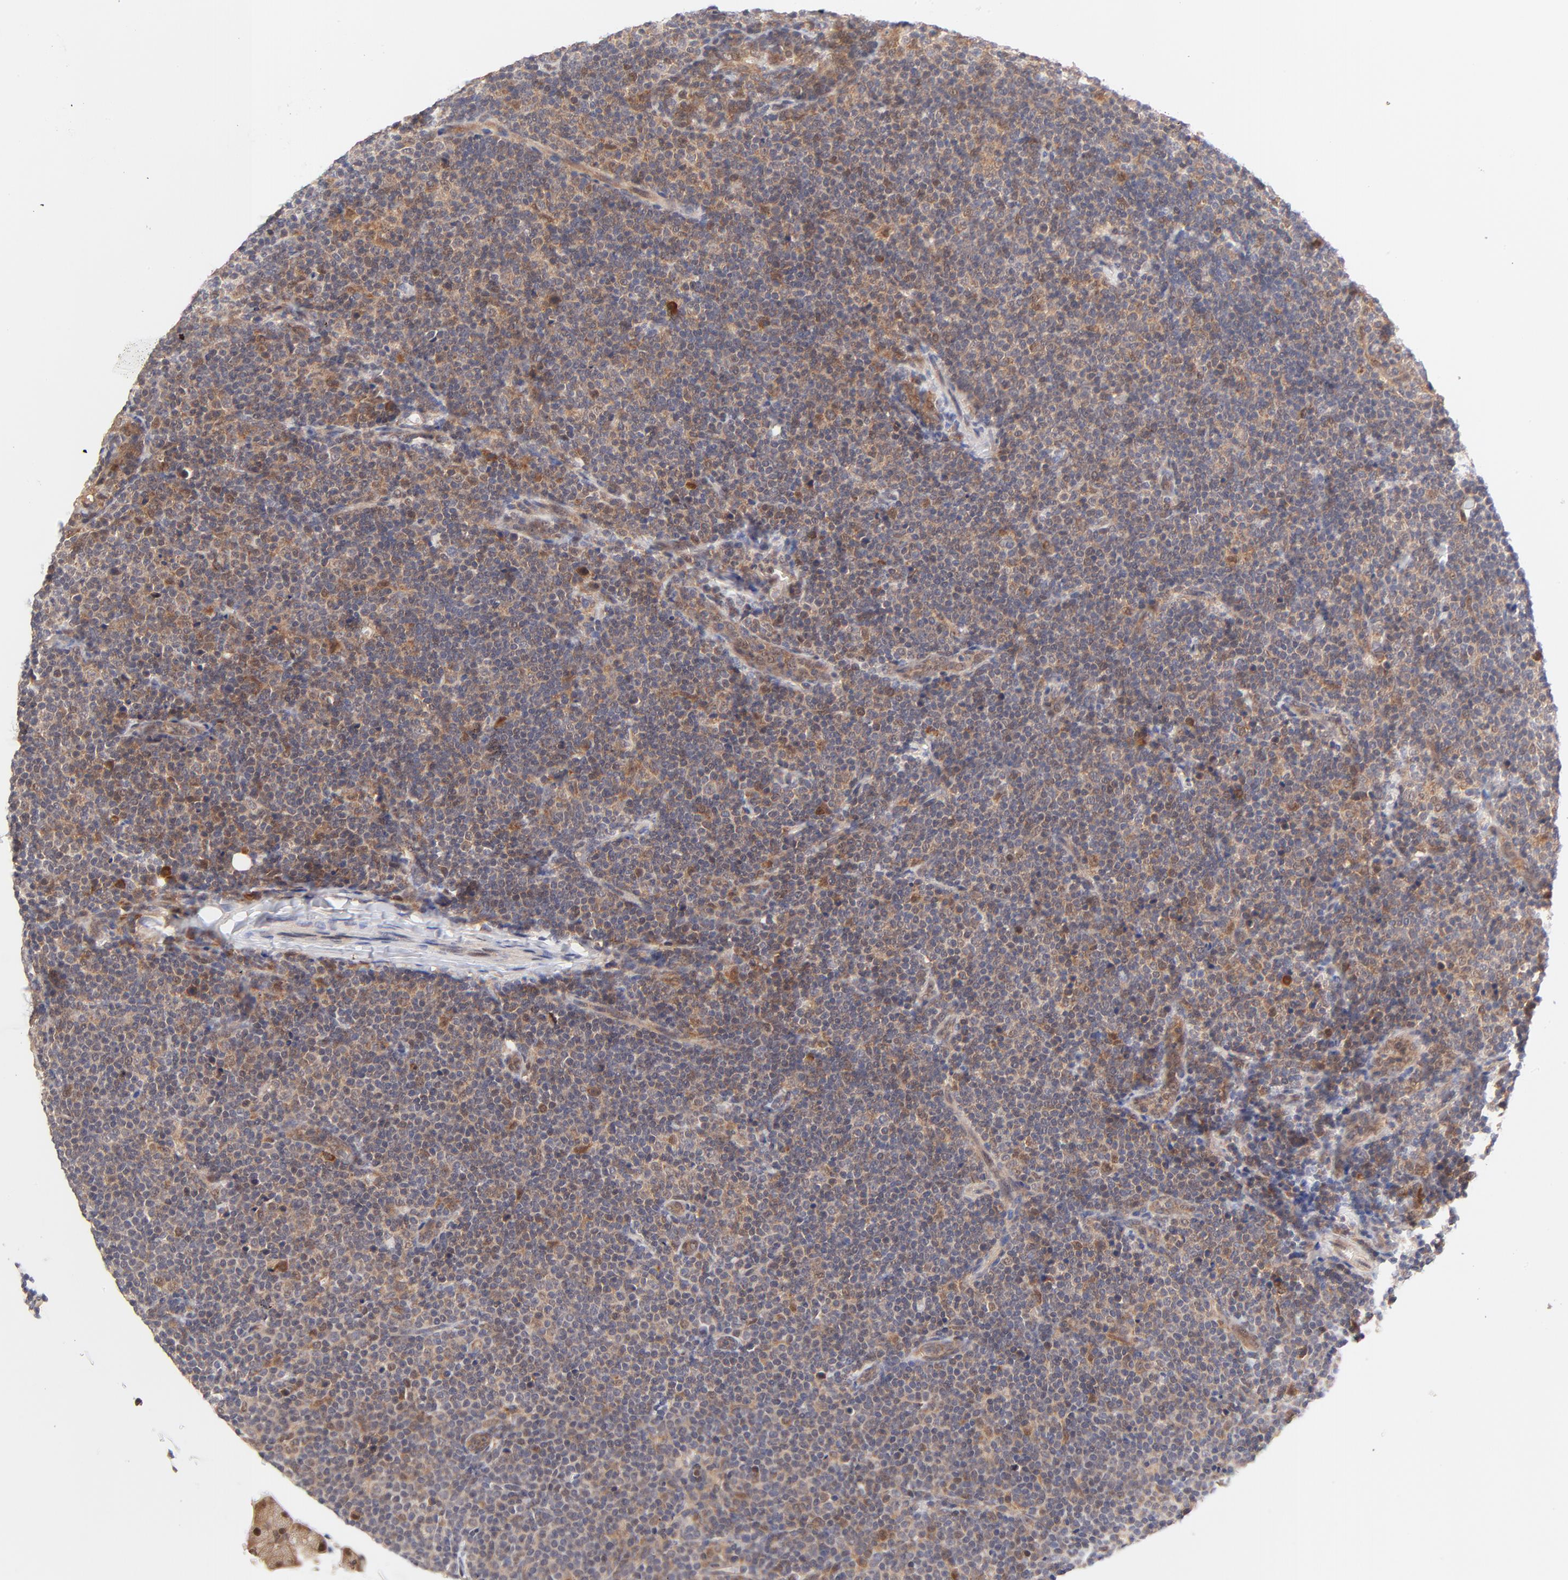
{"staining": {"intensity": "weak", "quantity": "25%-75%", "location": "cytoplasmic/membranous,nuclear"}, "tissue": "lymph node", "cell_type": "Germinal center cells", "image_type": "normal", "snomed": [{"axis": "morphology", "description": "Normal tissue, NOS"}, {"axis": "morphology", "description": "Uncertain malignant potential"}, {"axis": "topography", "description": "Lymph node"}, {"axis": "topography", "description": "Salivary gland, NOS"}], "caption": "Immunohistochemistry (DAB (3,3'-diaminobenzidine)) staining of benign human lymph node exhibits weak cytoplasmic/membranous,nuclear protein positivity in about 25%-75% of germinal center cells. Nuclei are stained in blue.", "gene": "TXNL1", "patient": {"sex": "female", "age": 51}}